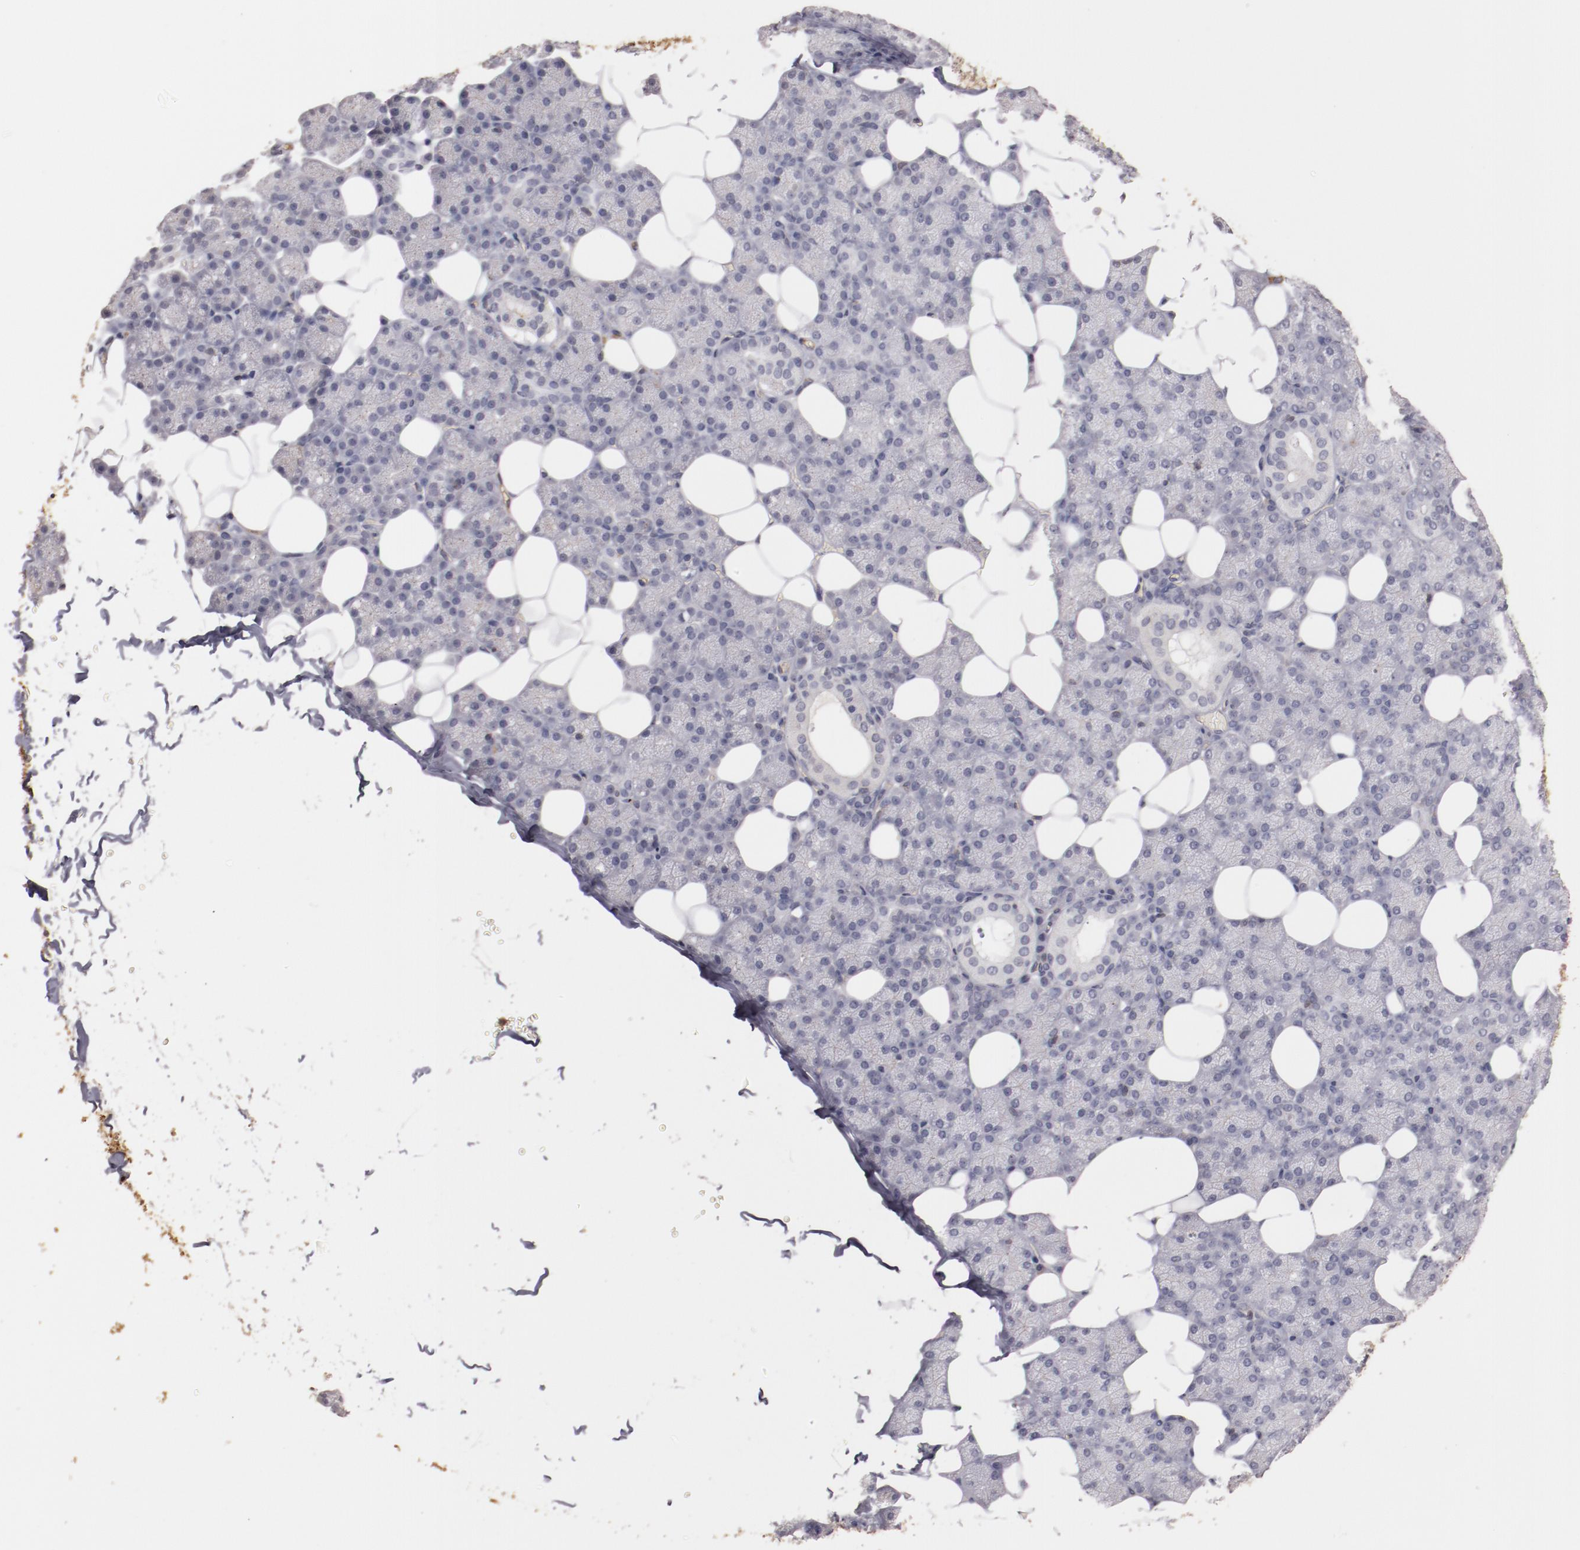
{"staining": {"intensity": "negative", "quantity": "none", "location": "none"}, "tissue": "salivary gland", "cell_type": "Glandular cells", "image_type": "normal", "snomed": [{"axis": "morphology", "description": "Normal tissue, NOS"}, {"axis": "topography", "description": "Lymph node"}, {"axis": "topography", "description": "Salivary gland"}], "caption": "The photomicrograph exhibits no significant expression in glandular cells of salivary gland. (Immunohistochemistry, brightfield microscopy, high magnification).", "gene": "MBL2", "patient": {"sex": "male", "age": 8}}